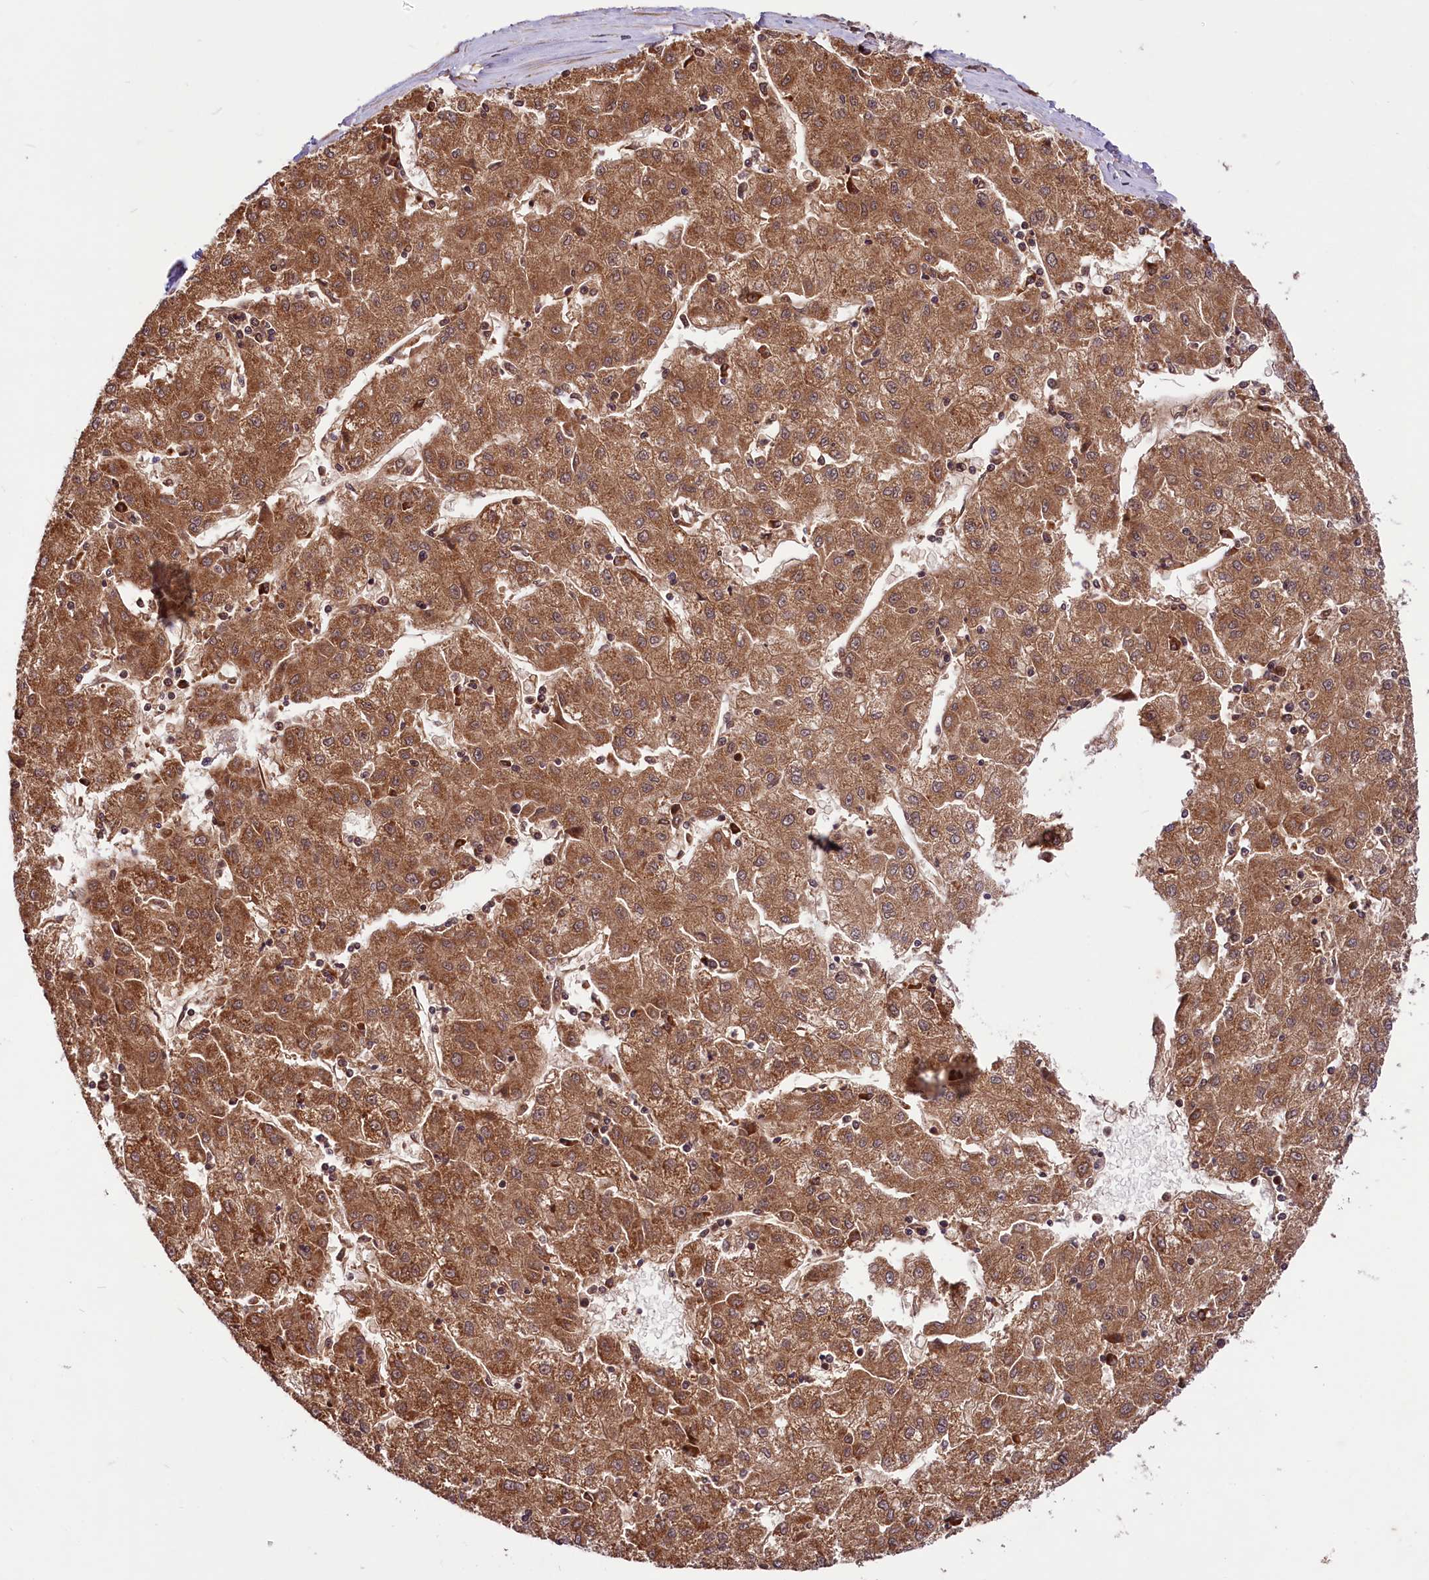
{"staining": {"intensity": "strong", "quantity": ">75%", "location": "cytoplasmic/membranous"}, "tissue": "liver cancer", "cell_type": "Tumor cells", "image_type": "cancer", "snomed": [{"axis": "morphology", "description": "Carcinoma, Hepatocellular, NOS"}, {"axis": "topography", "description": "Liver"}], "caption": "A high-resolution micrograph shows immunohistochemistry (IHC) staining of liver hepatocellular carcinoma, which reveals strong cytoplasmic/membranous staining in about >75% of tumor cells.", "gene": "UBE3A", "patient": {"sex": "male", "age": 72}}